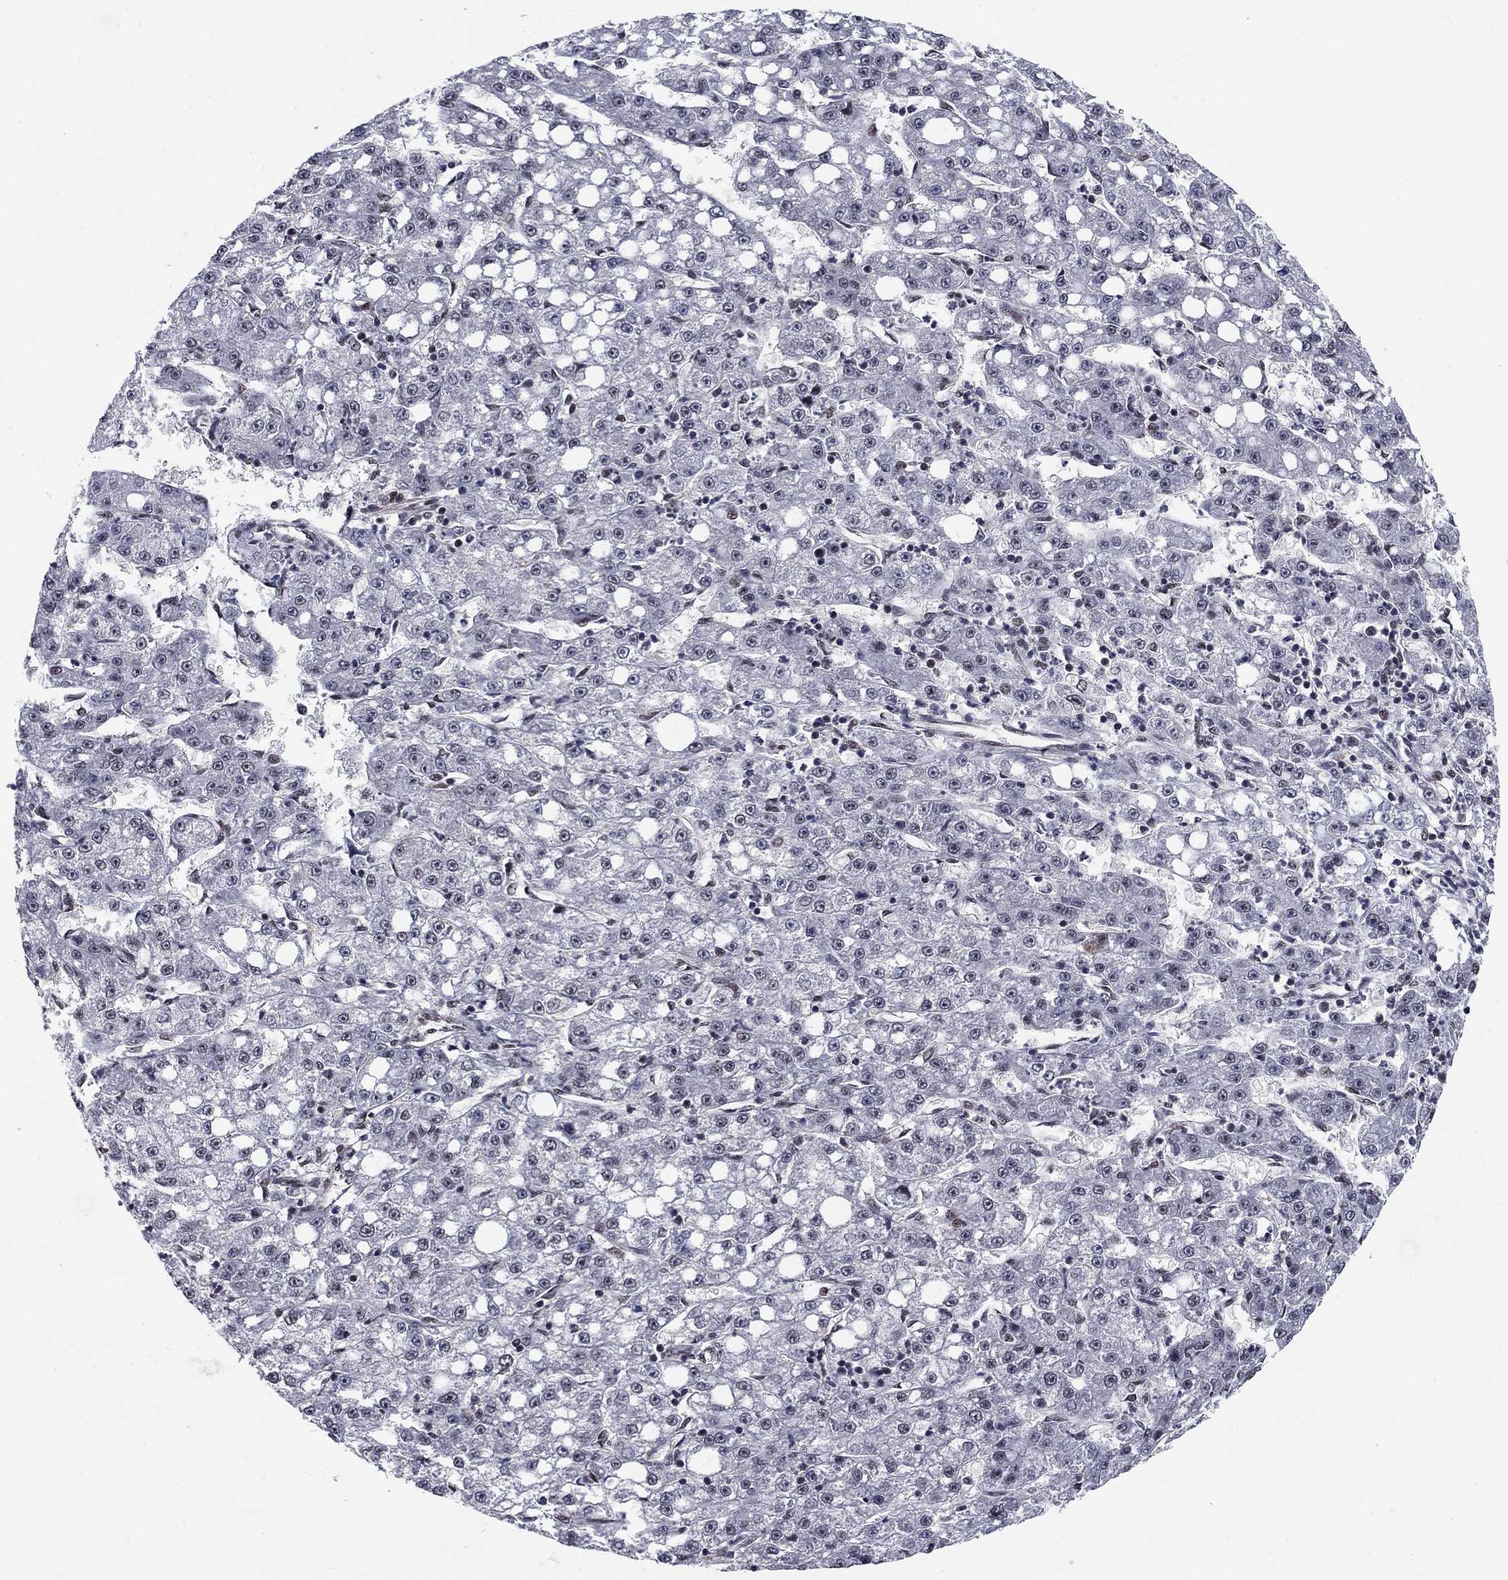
{"staining": {"intensity": "negative", "quantity": "none", "location": "none"}, "tissue": "liver cancer", "cell_type": "Tumor cells", "image_type": "cancer", "snomed": [{"axis": "morphology", "description": "Carcinoma, Hepatocellular, NOS"}, {"axis": "topography", "description": "Liver"}], "caption": "Photomicrograph shows no protein expression in tumor cells of liver cancer (hepatocellular carcinoma) tissue.", "gene": "RPRD1B", "patient": {"sex": "female", "age": 65}}